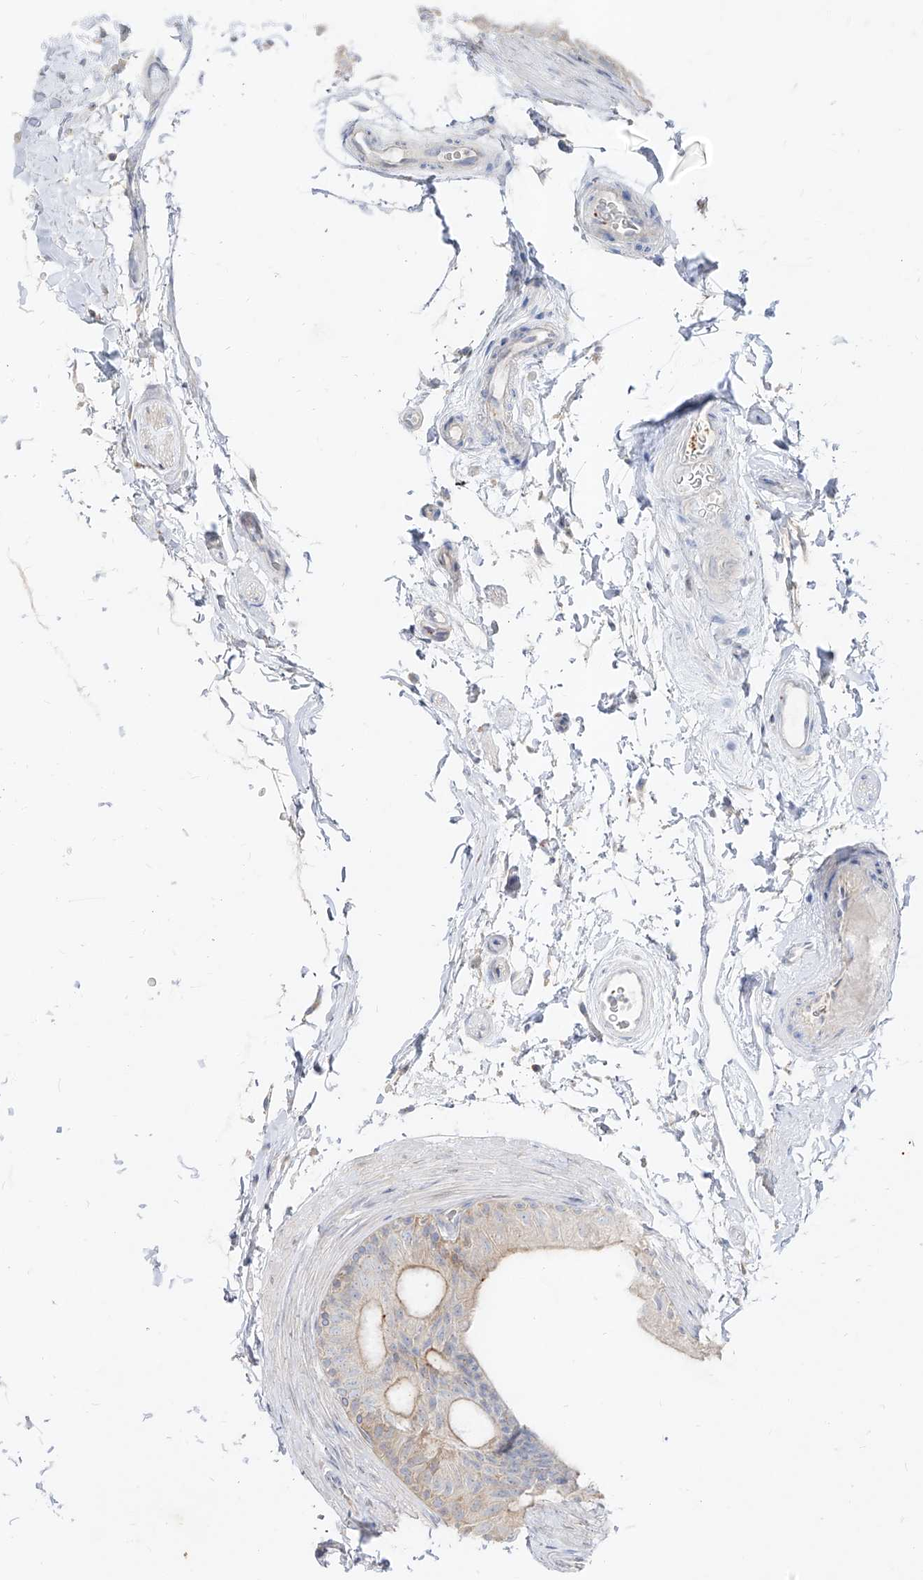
{"staining": {"intensity": "weak", "quantity": "<25%", "location": "cytoplasmic/membranous"}, "tissue": "epididymis", "cell_type": "Glandular cells", "image_type": "normal", "snomed": [{"axis": "morphology", "description": "Normal tissue, NOS"}, {"axis": "topography", "description": "Epididymis"}], "caption": "High magnification brightfield microscopy of benign epididymis stained with DAB (3,3'-diaminobenzidine) (brown) and counterstained with hematoxylin (blue): glandular cells show no significant staining.", "gene": "RBFOX3", "patient": {"sex": "male", "age": 49}}